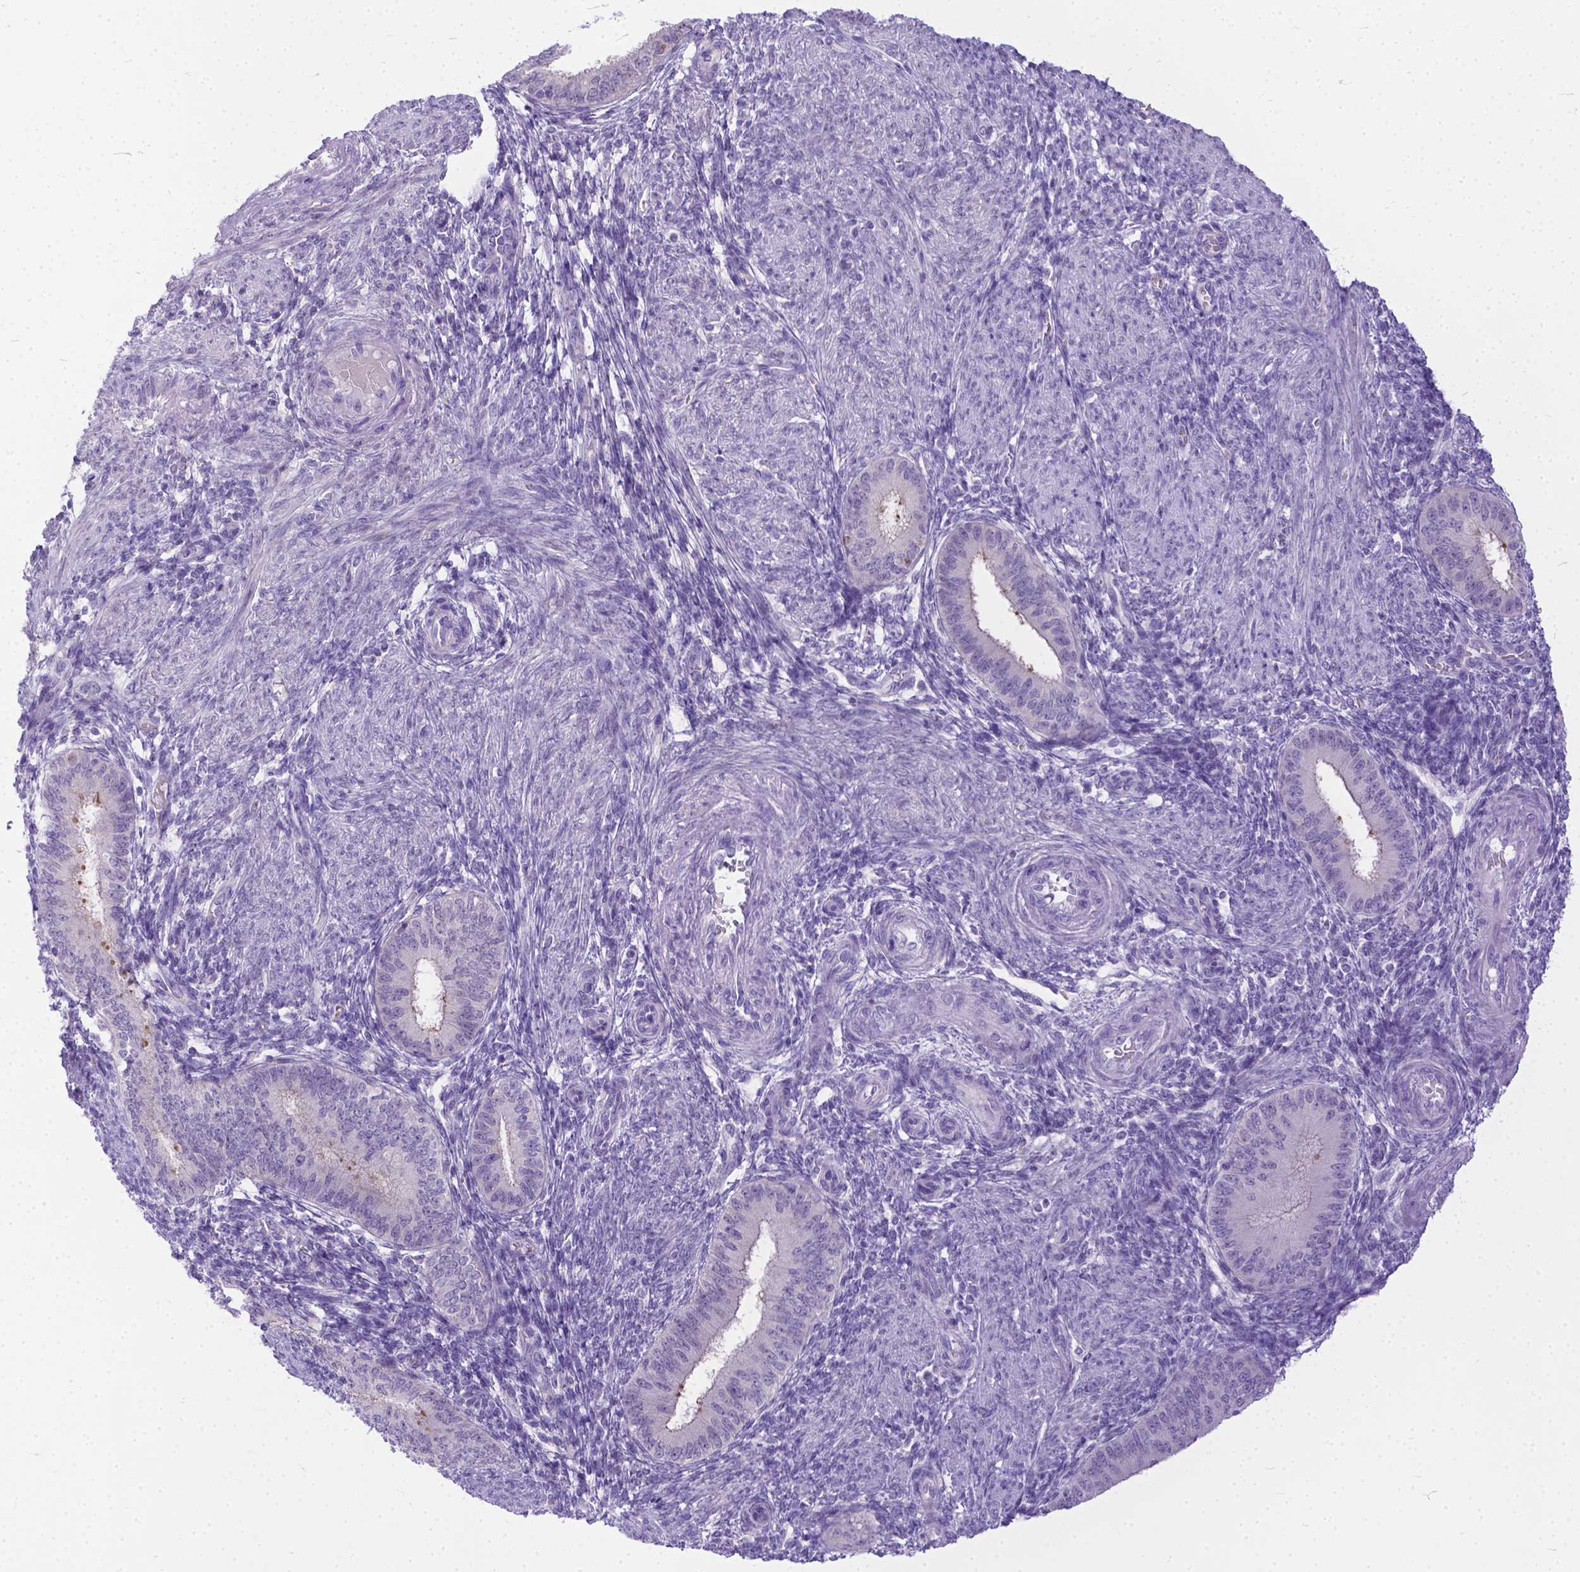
{"staining": {"intensity": "negative", "quantity": "none", "location": "none"}, "tissue": "endometrium", "cell_type": "Cells in endometrial stroma", "image_type": "normal", "snomed": [{"axis": "morphology", "description": "Normal tissue, NOS"}, {"axis": "topography", "description": "Endometrium"}], "caption": "Immunohistochemical staining of benign human endometrium shows no significant expression in cells in endometrial stroma. (Brightfield microscopy of DAB (3,3'-diaminobenzidine) IHC at high magnification).", "gene": "TTLL6", "patient": {"sex": "female", "age": 39}}